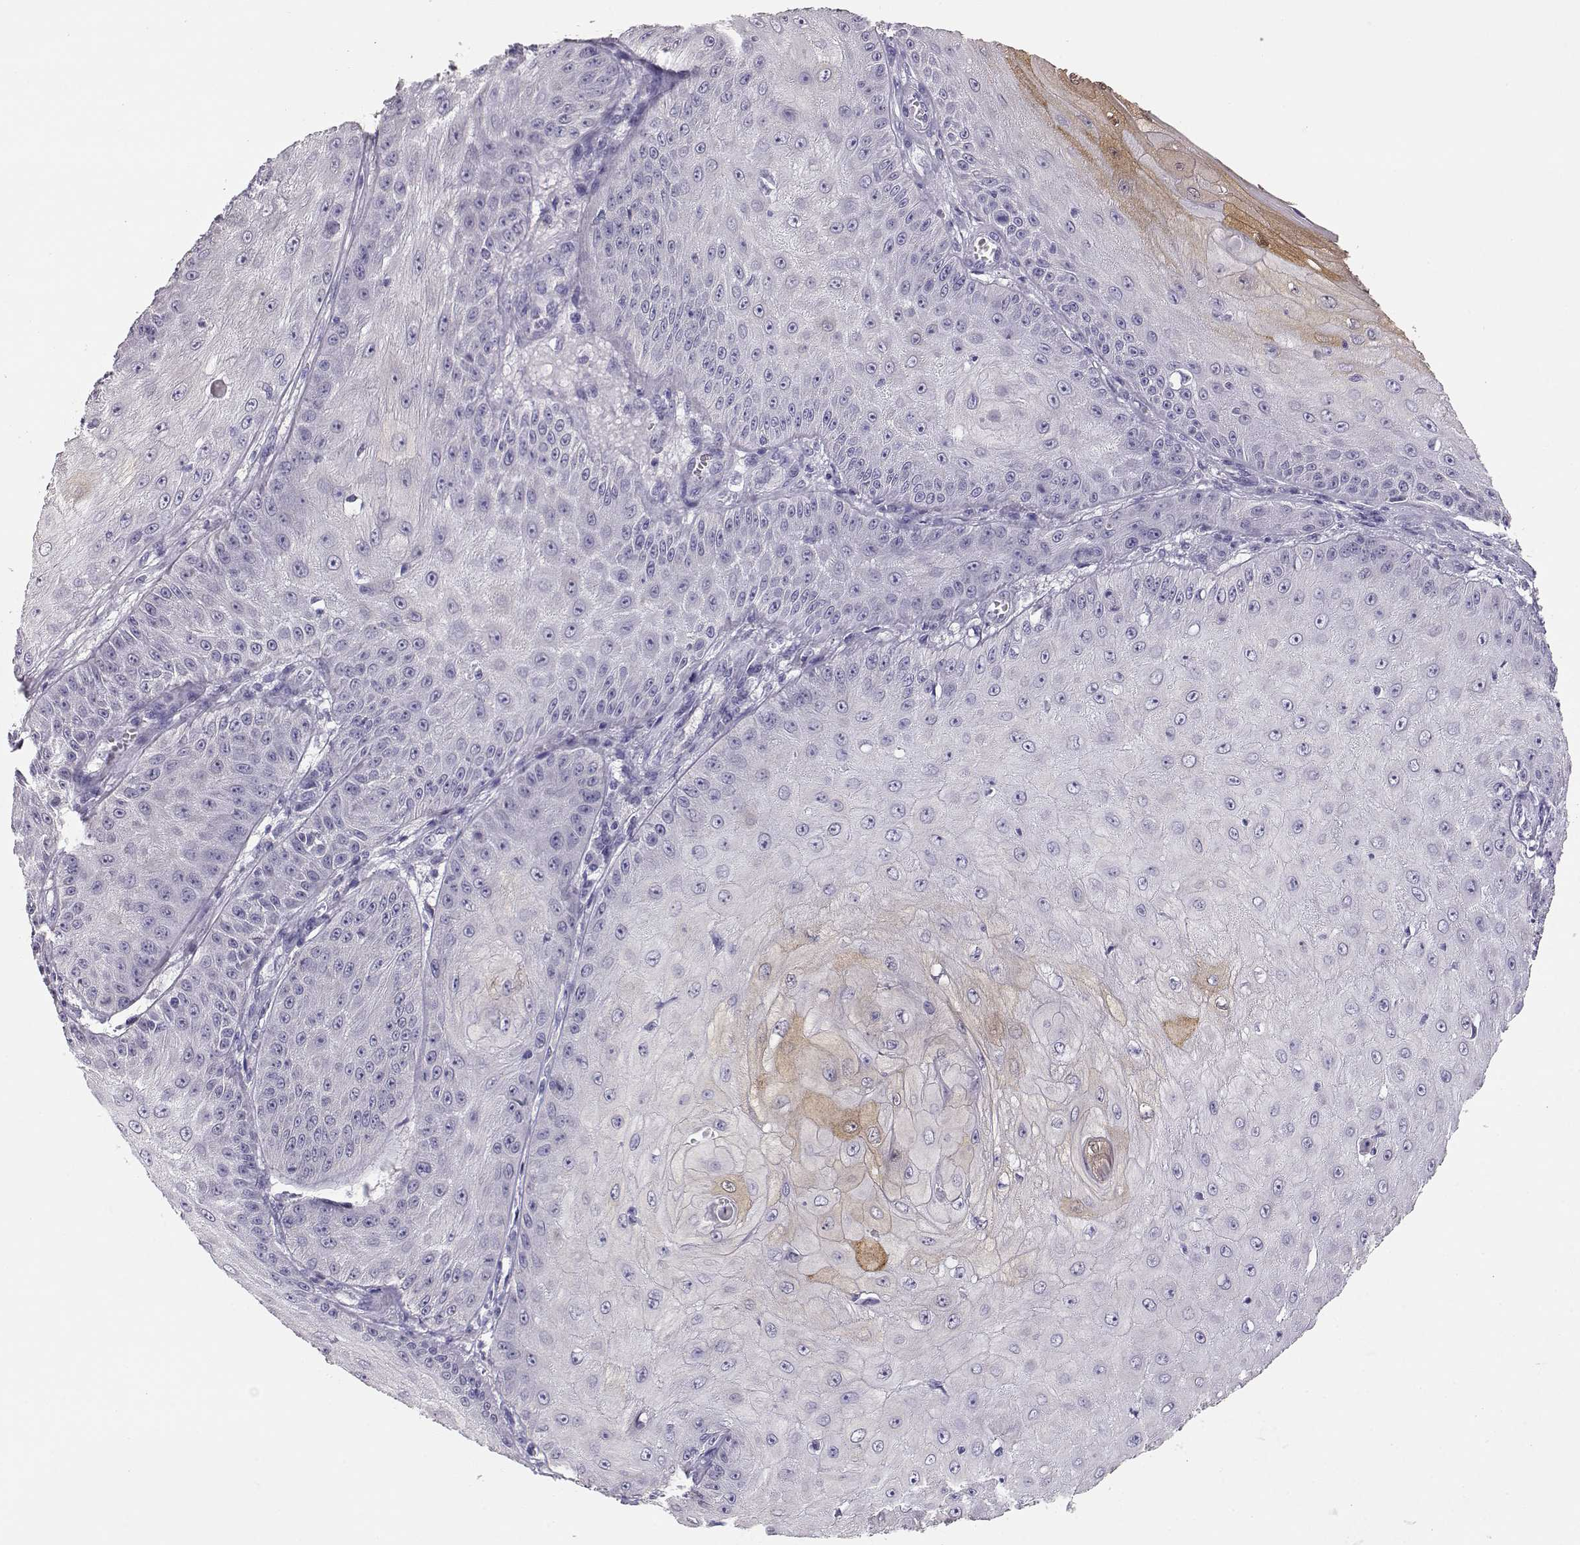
{"staining": {"intensity": "weak", "quantity": "<25%", "location": "cytoplasmic/membranous"}, "tissue": "skin cancer", "cell_type": "Tumor cells", "image_type": "cancer", "snomed": [{"axis": "morphology", "description": "Squamous cell carcinoma, NOS"}, {"axis": "topography", "description": "Skin"}], "caption": "Tumor cells show no significant protein positivity in skin squamous cell carcinoma.", "gene": "ENDOU", "patient": {"sex": "male", "age": 70}}